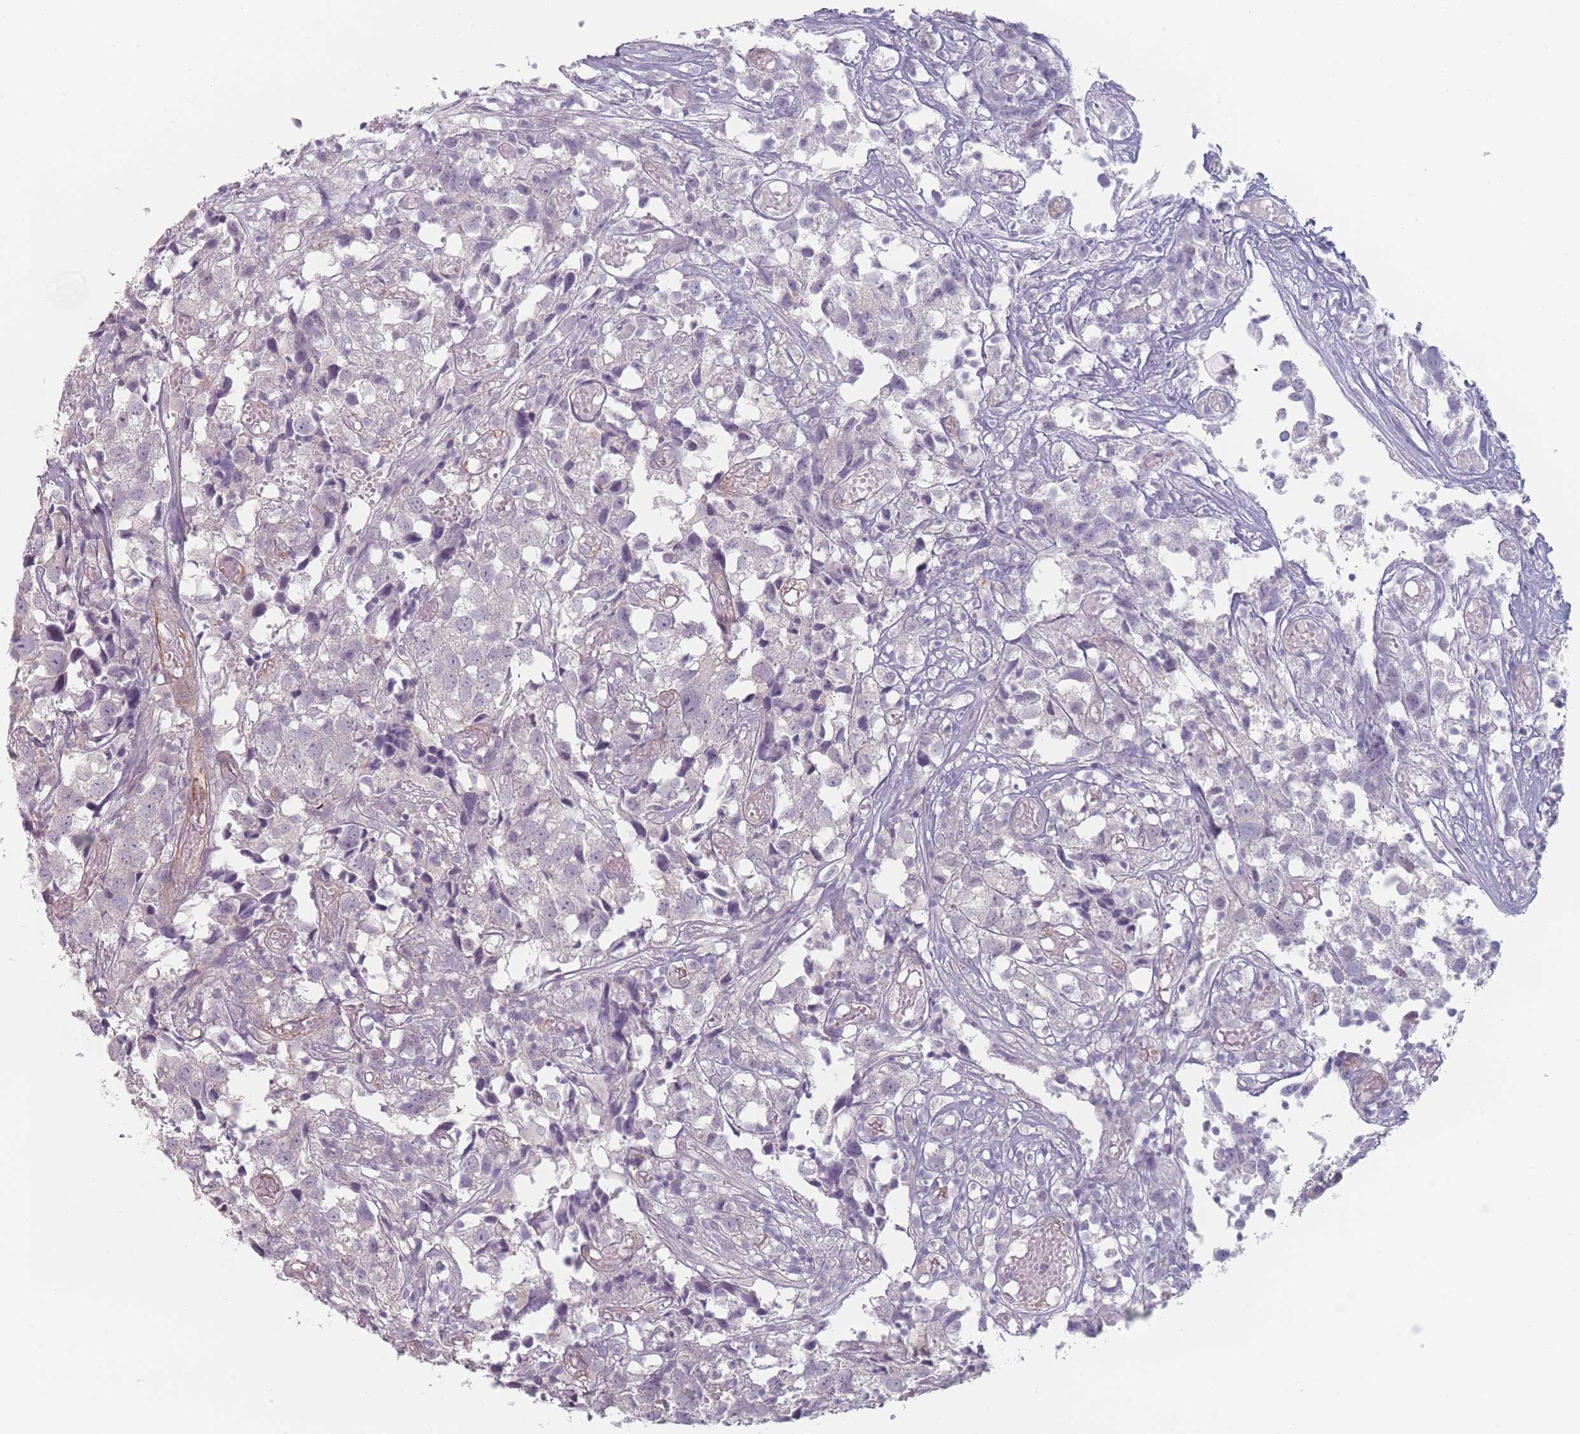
{"staining": {"intensity": "negative", "quantity": "none", "location": "none"}, "tissue": "urothelial cancer", "cell_type": "Tumor cells", "image_type": "cancer", "snomed": [{"axis": "morphology", "description": "Urothelial carcinoma, High grade"}, {"axis": "topography", "description": "Urinary bladder"}], "caption": "A photomicrograph of high-grade urothelial carcinoma stained for a protein reveals no brown staining in tumor cells.", "gene": "RNF4", "patient": {"sex": "female", "age": 75}}